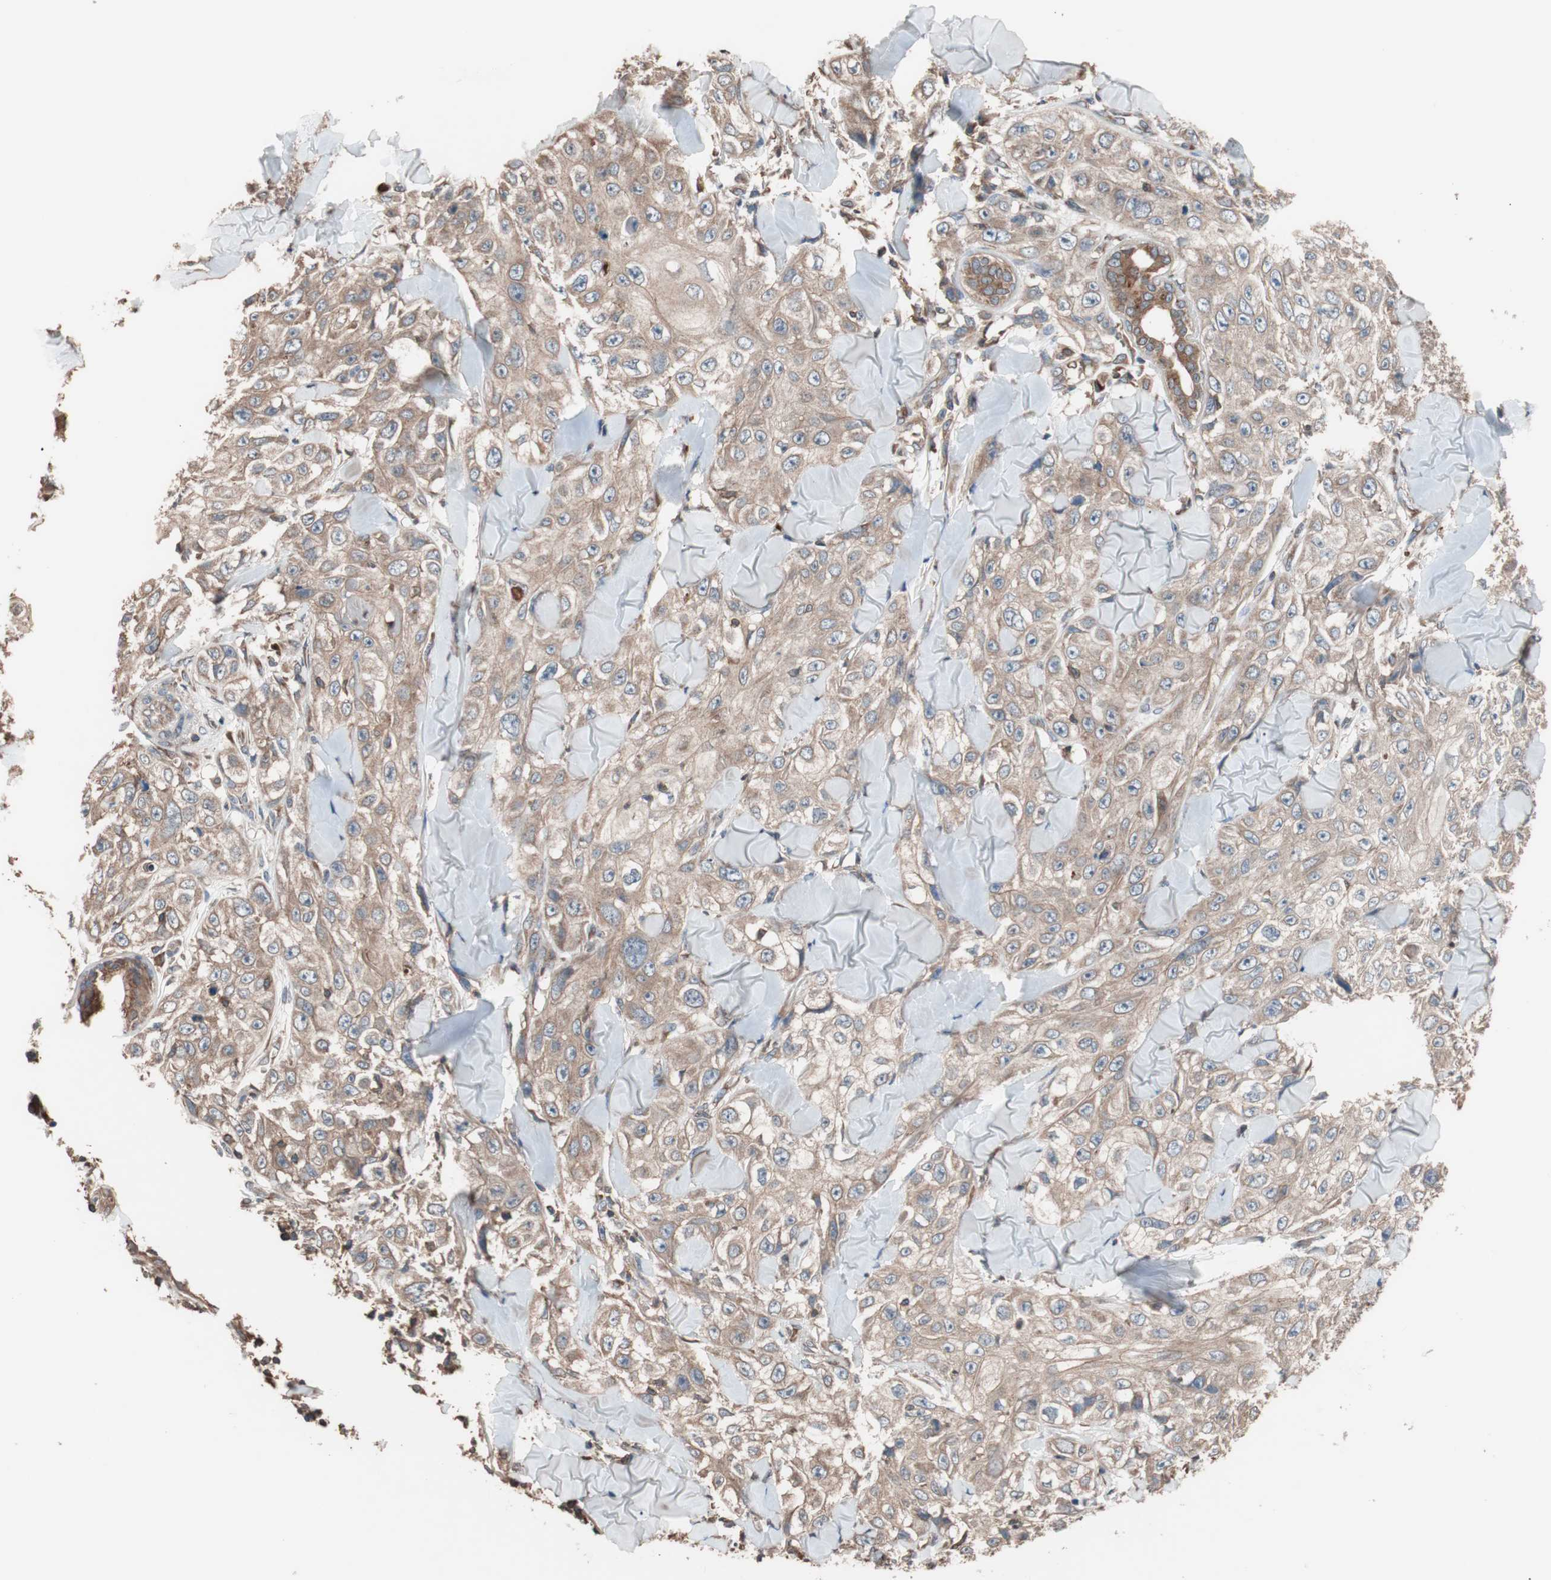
{"staining": {"intensity": "moderate", "quantity": ">75%", "location": "cytoplasmic/membranous"}, "tissue": "skin cancer", "cell_type": "Tumor cells", "image_type": "cancer", "snomed": [{"axis": "morphology", "description": "Squamous cell carcinoma, NOS"}, {"axis": "topography", "description": "Skin"}], "caption": "Immunohistochemistry (DAB) staining of skin cancer (squamous cell carcinoma) displays moderate cytoplasmic/membranous protein positivity in about >75% of tumor cells.", "gene": "GLYCTK", "patient": {"sex": "male", "age": 86}}